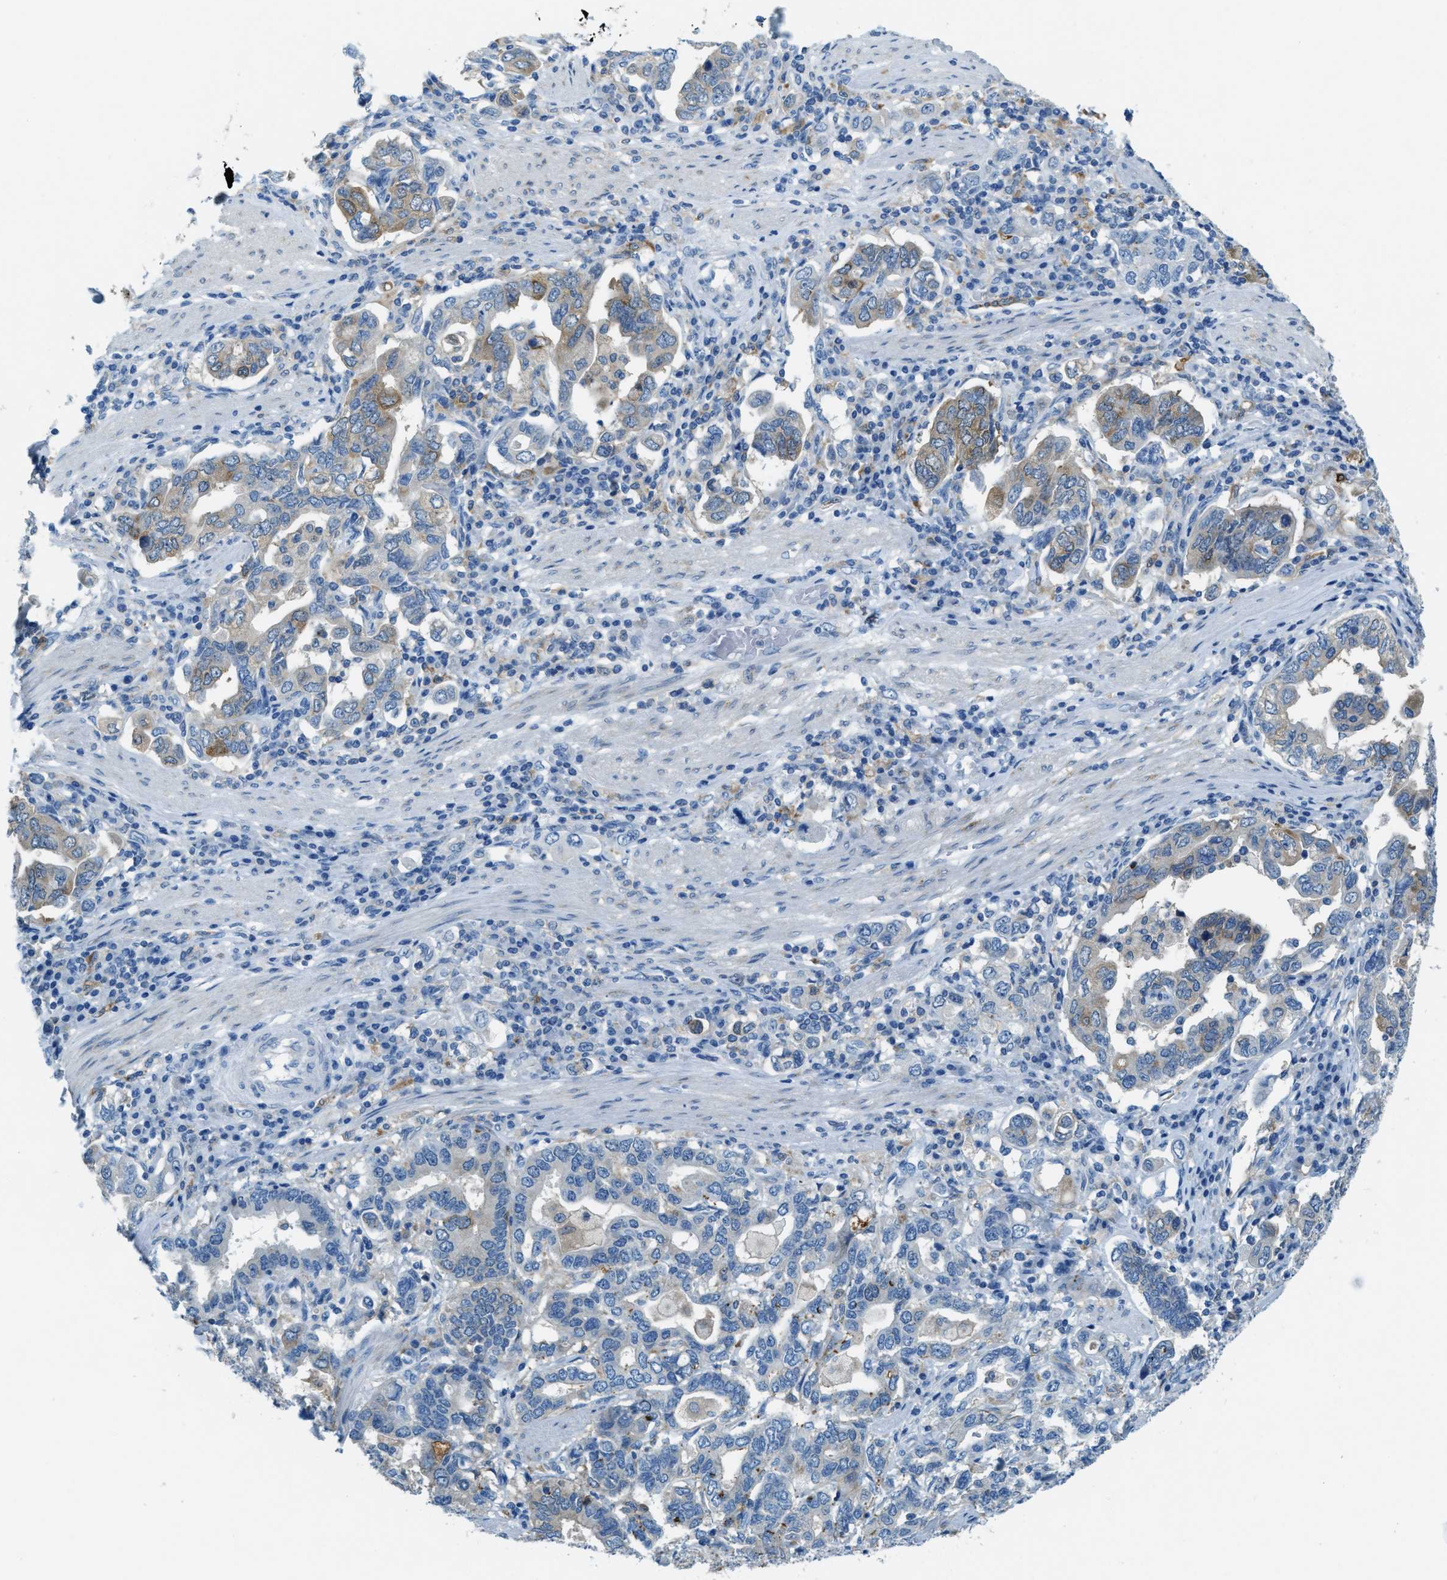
{"staining": {"intensity": "weak", "quantity": "<25%", "location": "cytoplasmic/membranous"}, "tissue": "stomach cancer", "cell_type": "Tumor cells", "image_type": "cancer", "snomed": [{"axis": "morphology", "description": "Adenocarcinoma, NOS"}, {"axis": "topography", "description": "Stomach, upper"}], "caption": "Immunohistochemistry (IHC) photomicrograph of neoplastic tissue: human stomach cancer stained with DAB demonstrates no significant protein expression in tumor cells.", "gene": "MATCAP2", "patient": {"sex": "male", "age": 62}}